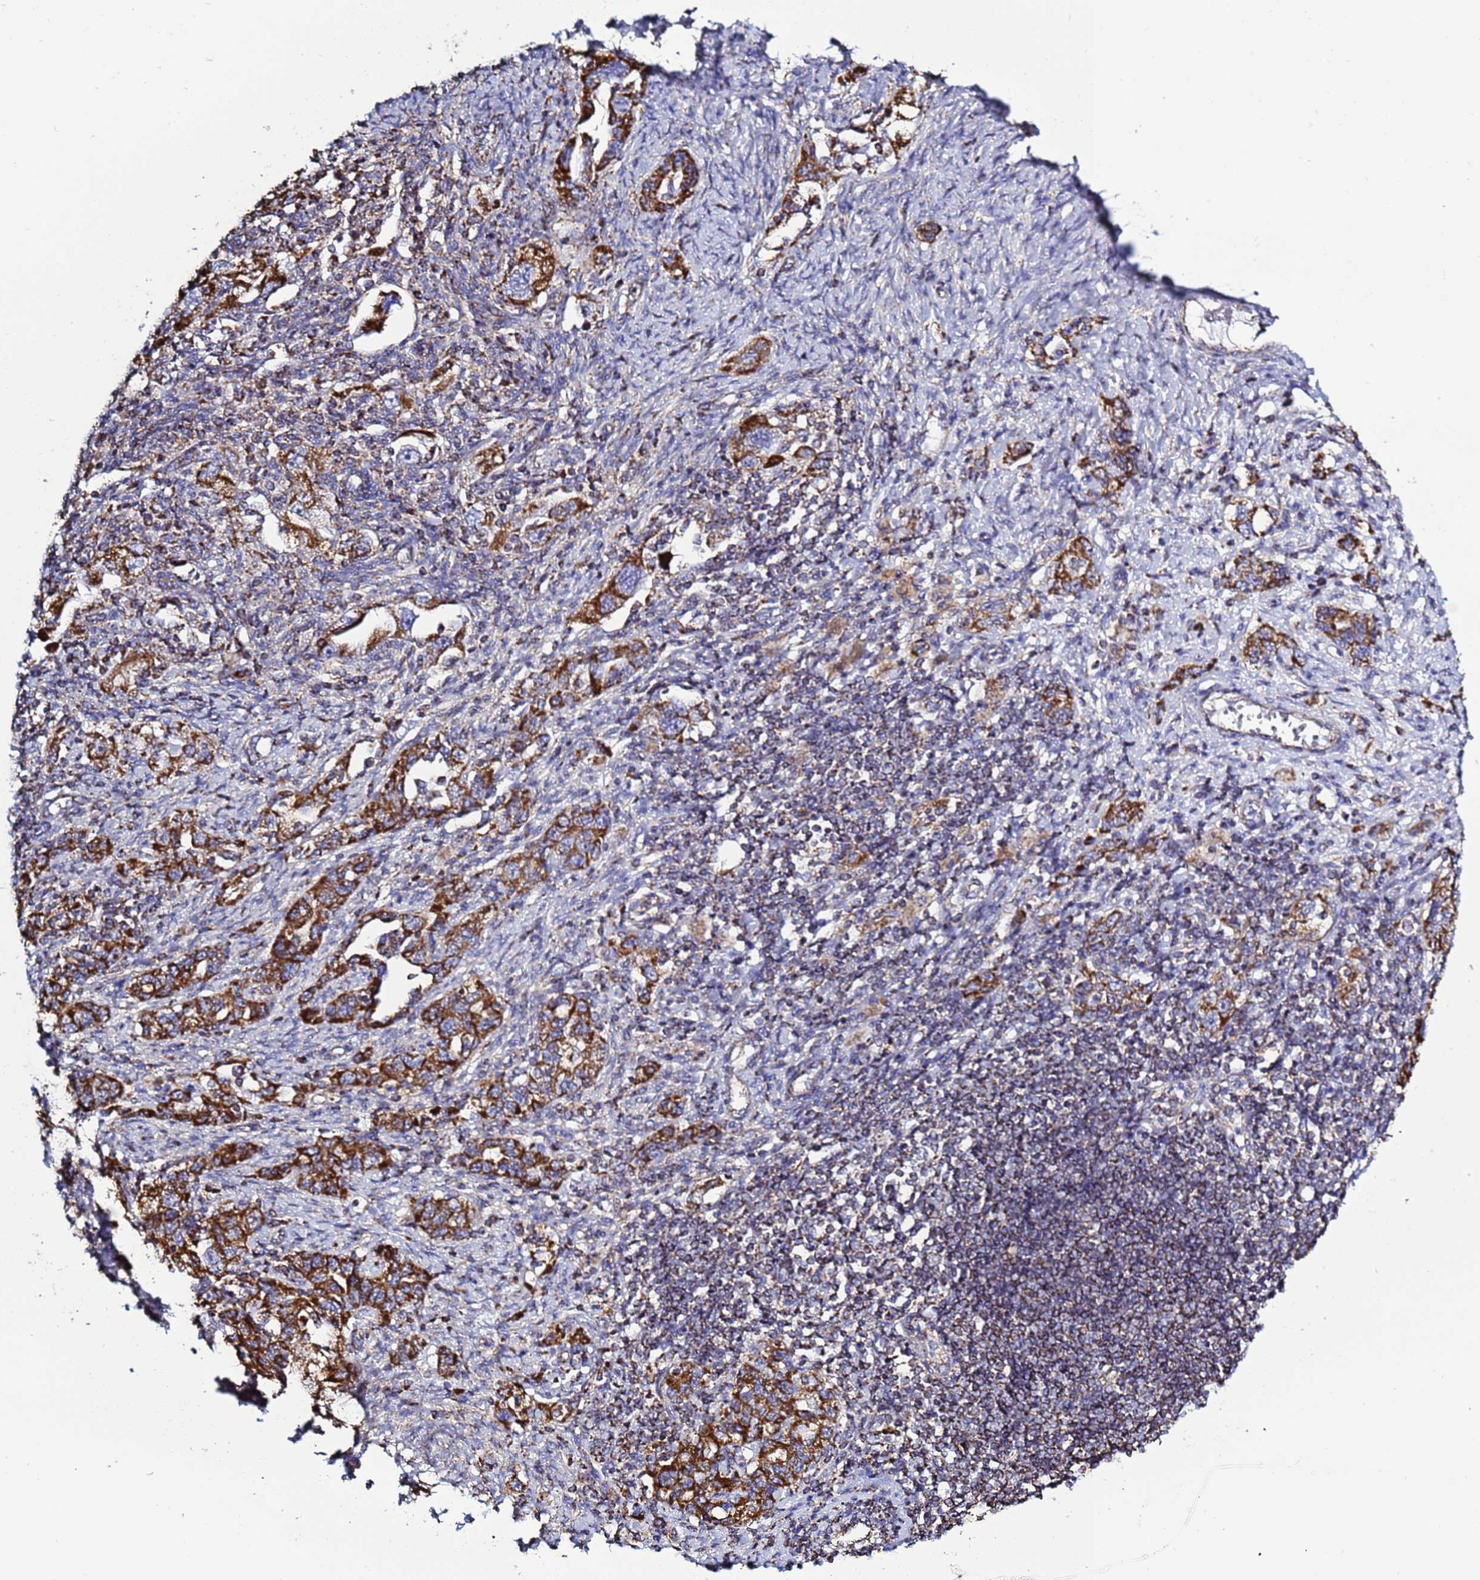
{"staining": {"intensity": "strong", "quantity": ">75%", "location": "cytoplasmic/membranous"}, "tissue": "ovarian cancer", "cell_type": "Tumor cells", "image_type": "cancer", "snomed": [{"axis": "morphology", "description": "Carcinoma, NOS"}, {"axis": "morphology", "description": "Cystadenocarcinoma, serous, NOS"}, {"axis": "topography", "description": "Ovary"}], "caption": "An image of ovarian cancer (serous cystadenocarcinoma) stained for a protein displays strong cytoplasmic/membranous brown staining in tumor cells.", "gene": "COQ4", "patient": {"sex": "female", "age": 69}}